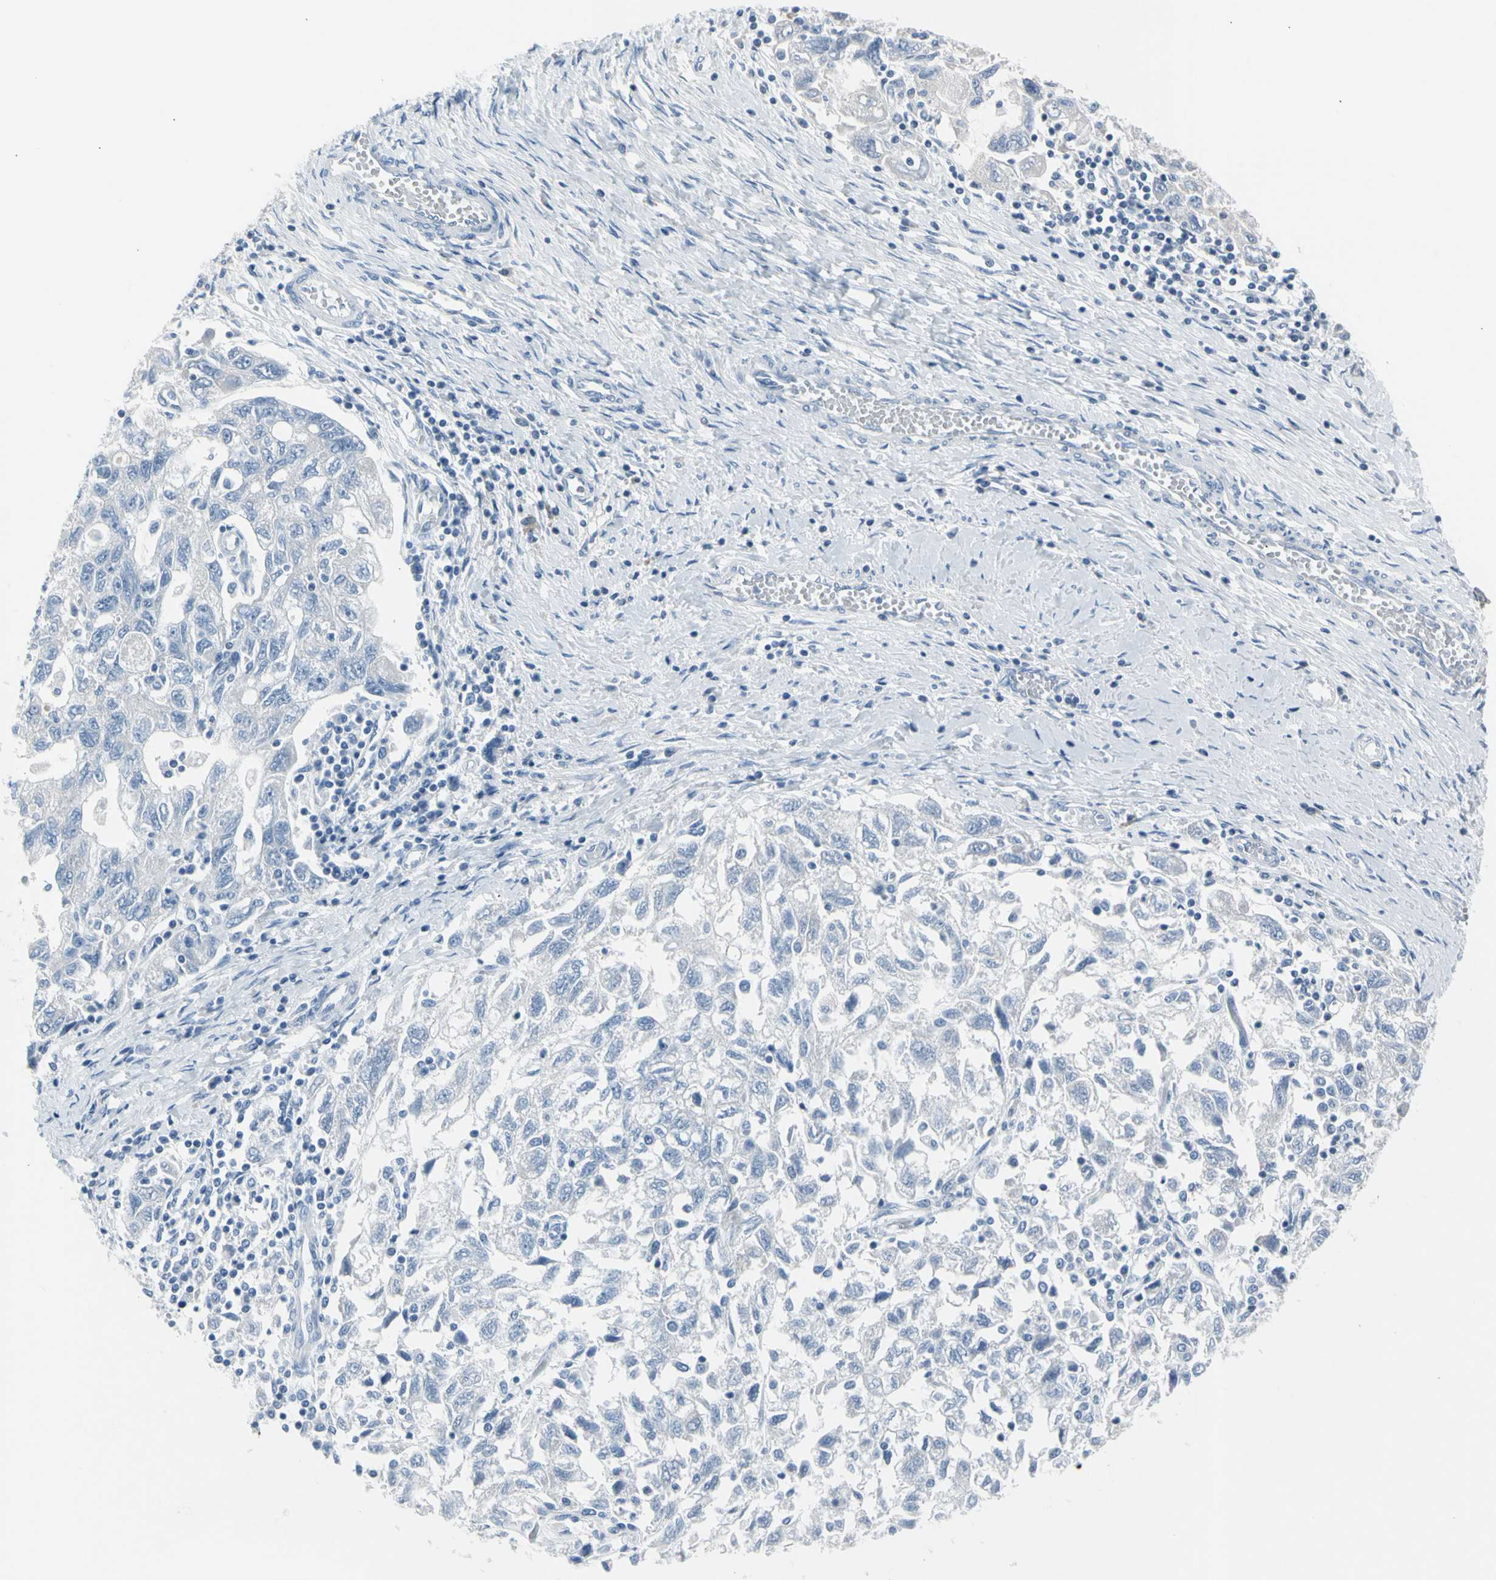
{"staining": {"intensity": "negative", "quantity": "none", "location": "none"}, "tissue": "ovarian cancer", "cell_type": "Tumor cells", "image_type": "cancer", "snomed": [{"axis": "morphology", "description": "Carcinoma, NOS"}, {"axis": "morphology", "description": "Cystadenocarcinoma, serous, NOS"}, {"axis": "topography", "description": "Ovary"}], "caption": "Human ovarian cancer (serous cystadenocarcinoma) stained for a protein using IHC displays no staining in tumor cells.", "gene": "TPO", "patient": {"sex": "female", "age": 69}}